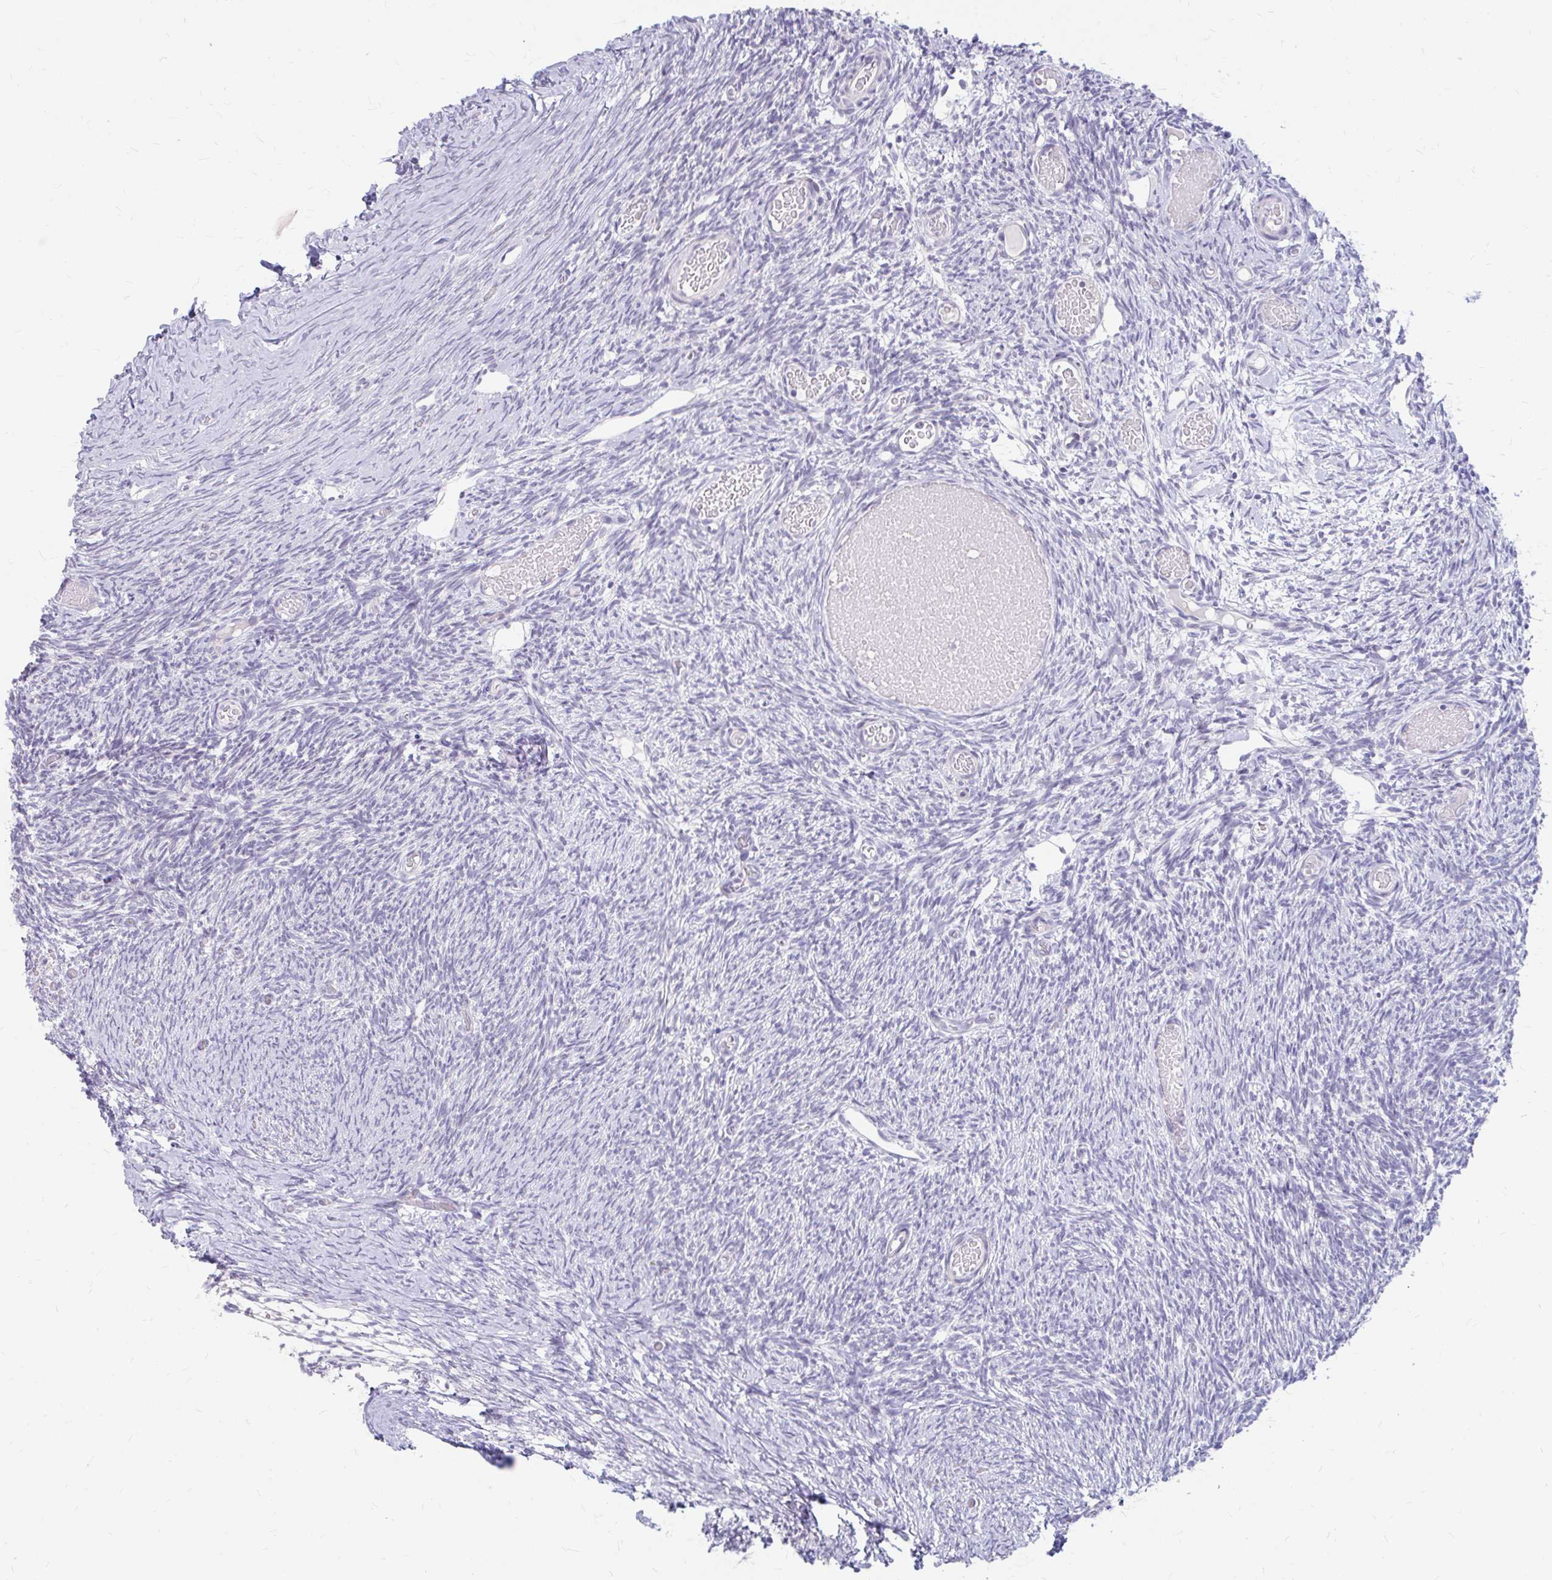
{"staining": {"intensity": "negative", "quantity": "none", "location": "none"}, "tissue": "ovary", "cell_type": "Follicle cells", "image_type": "normal", "snomed": [{"axis": "morphology", "description": "Normal tissue, NOS"}, {"axis": "topography", "description": "Ovary"}], "caption": "IHC micrograph of unremarkable ovary stained for a protein (brown), which demonstrates no positivity in follicle cells. (DAB (3,3'-diaminobenzidine) IHC with hematoxylin counter stain).", "gene": "RGS16", "patient": {"sex": "female", "age": 39}}